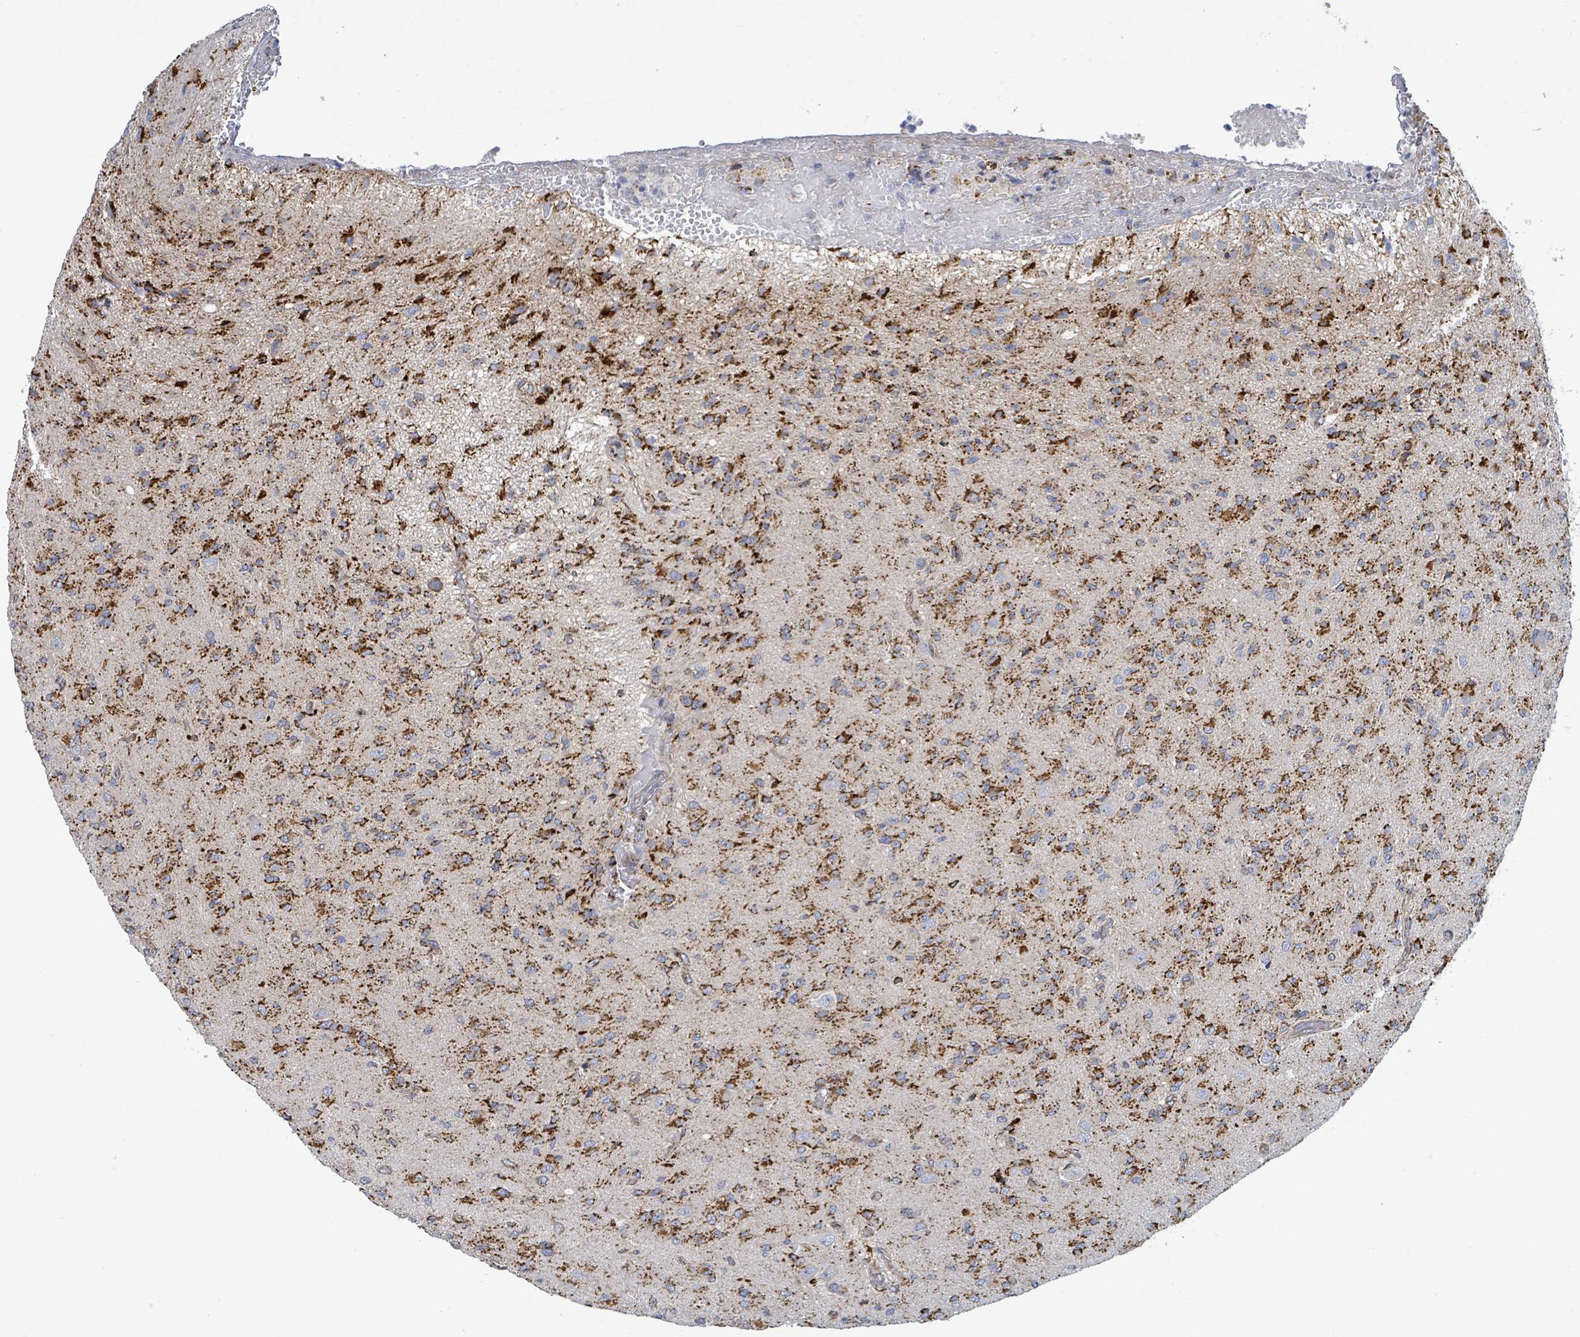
{"staining": {"intensity": "strong", "quantity": ">75%", "location": "cytoplasmic/membranous"}, "tissue": "glioma", "cell_type": "Tumor cells", "image_type": "cancer", "snomed": [{"axis": "morphology", "description": "Glioma, malignant, High grade"}, {"axis": "topography", "description": "Brain"}], "caption": "DAB immunohistochemical staining of malignant high-grade glioma displays strong cytoplasmic/membranous protein expression in approximately >75% of tumor cells. The staining was performed using DAB to visualize the protein expression in brown, while the nuclei were stained in blue with hematoxylin (Magnification: 20x).", "gene": "SUCLG2", "patient": {"sex": "male", "age": 36}}